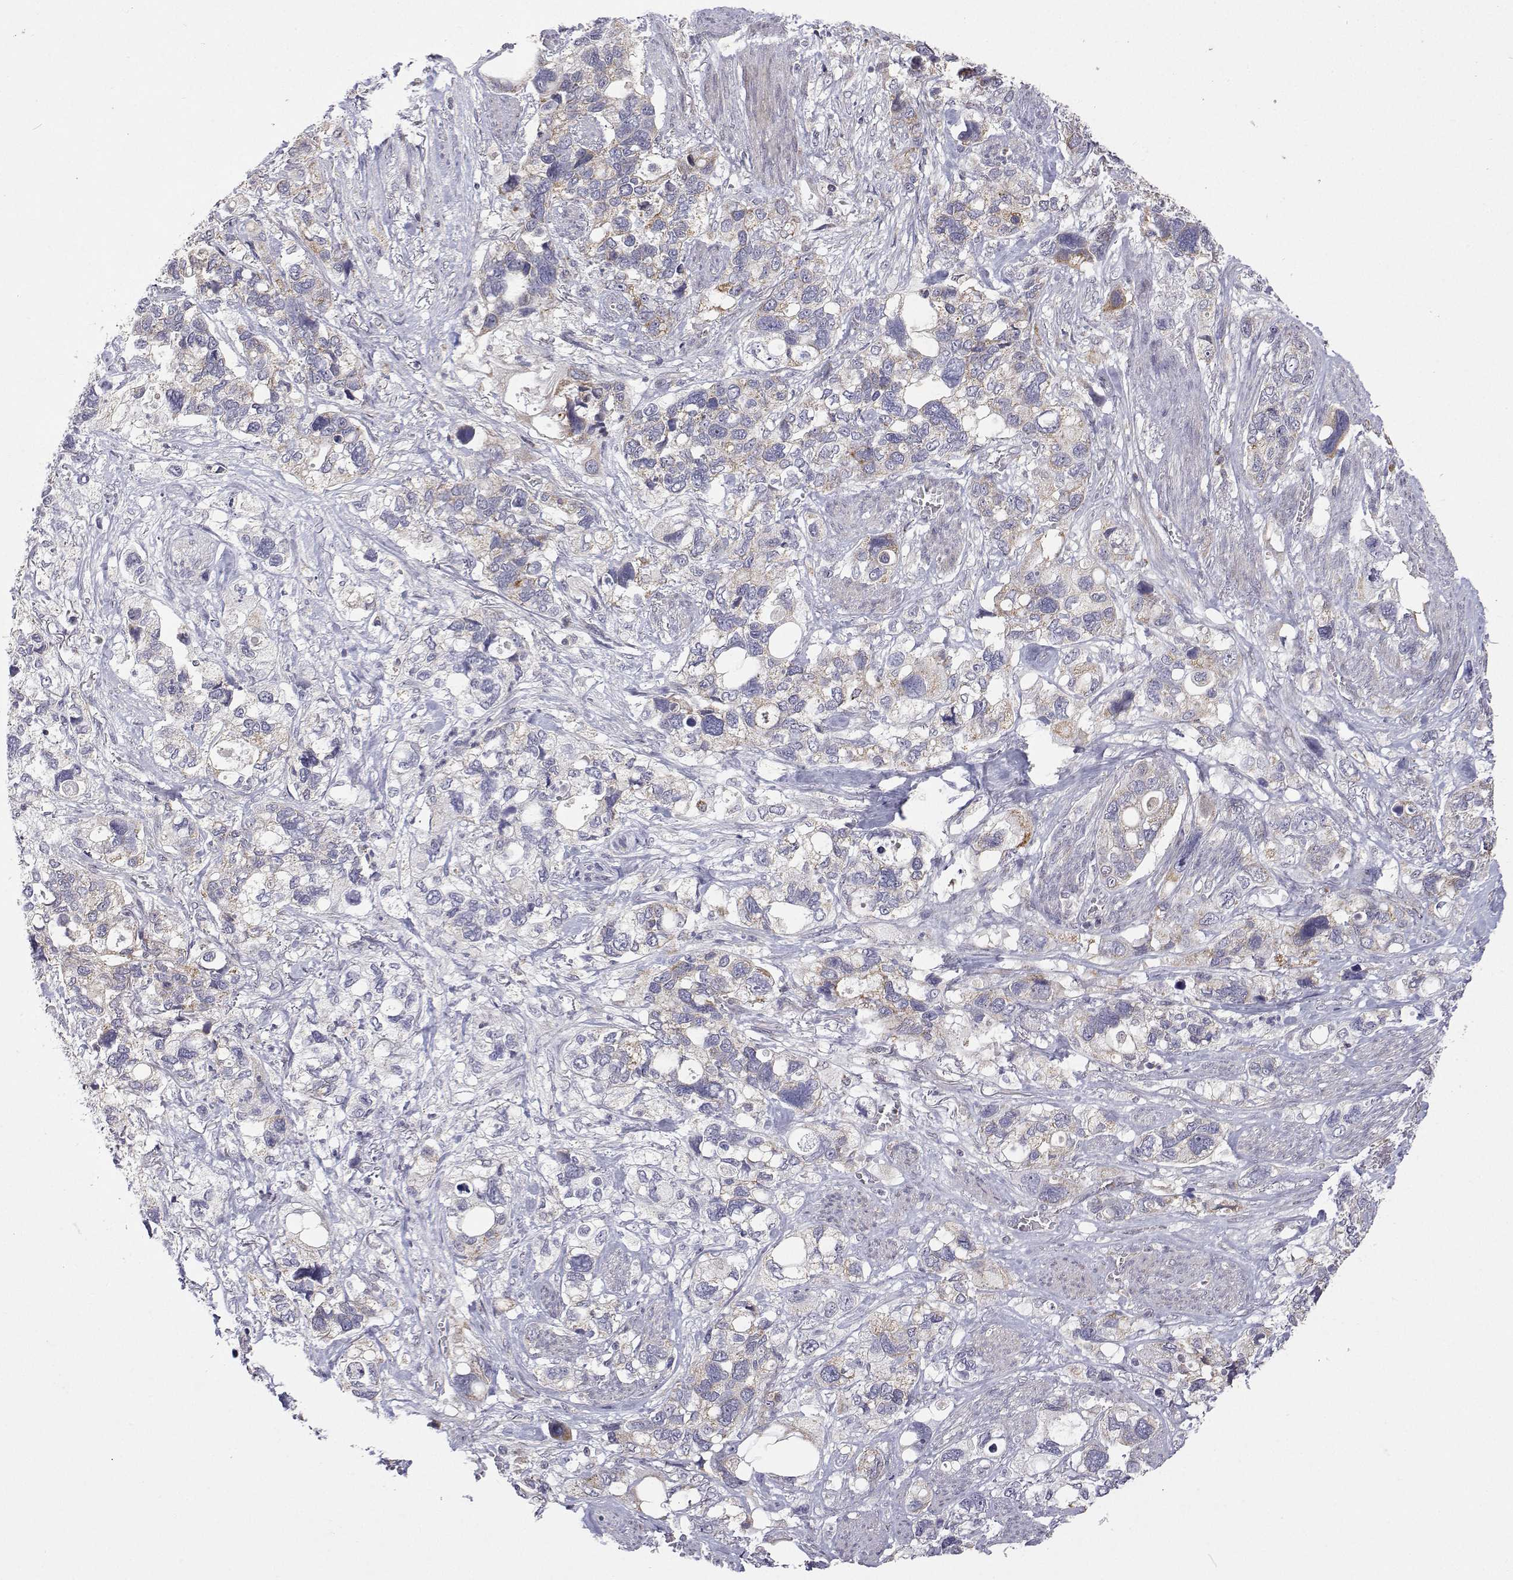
{"staining": {"intensity": "weak", "quantity": "<25%", "location": "cytoplasmic/membranous"}, "tissue": "stomach cancer", "cell_type": "Tumor cells", "image_type": "cancer", "snomed": [{"axis": "morphology", "description": "Adenocarcinoma, NOS"}, {"axis": "topography", "description": "Stomach, upper"}], "caption": "DAB immunohistochemical staining of human stomach adenocarcinoma reveals no significant positivity in tumor cells.", "gene": "MRPL3", "patient": {"sex": "female", "age": 81}}